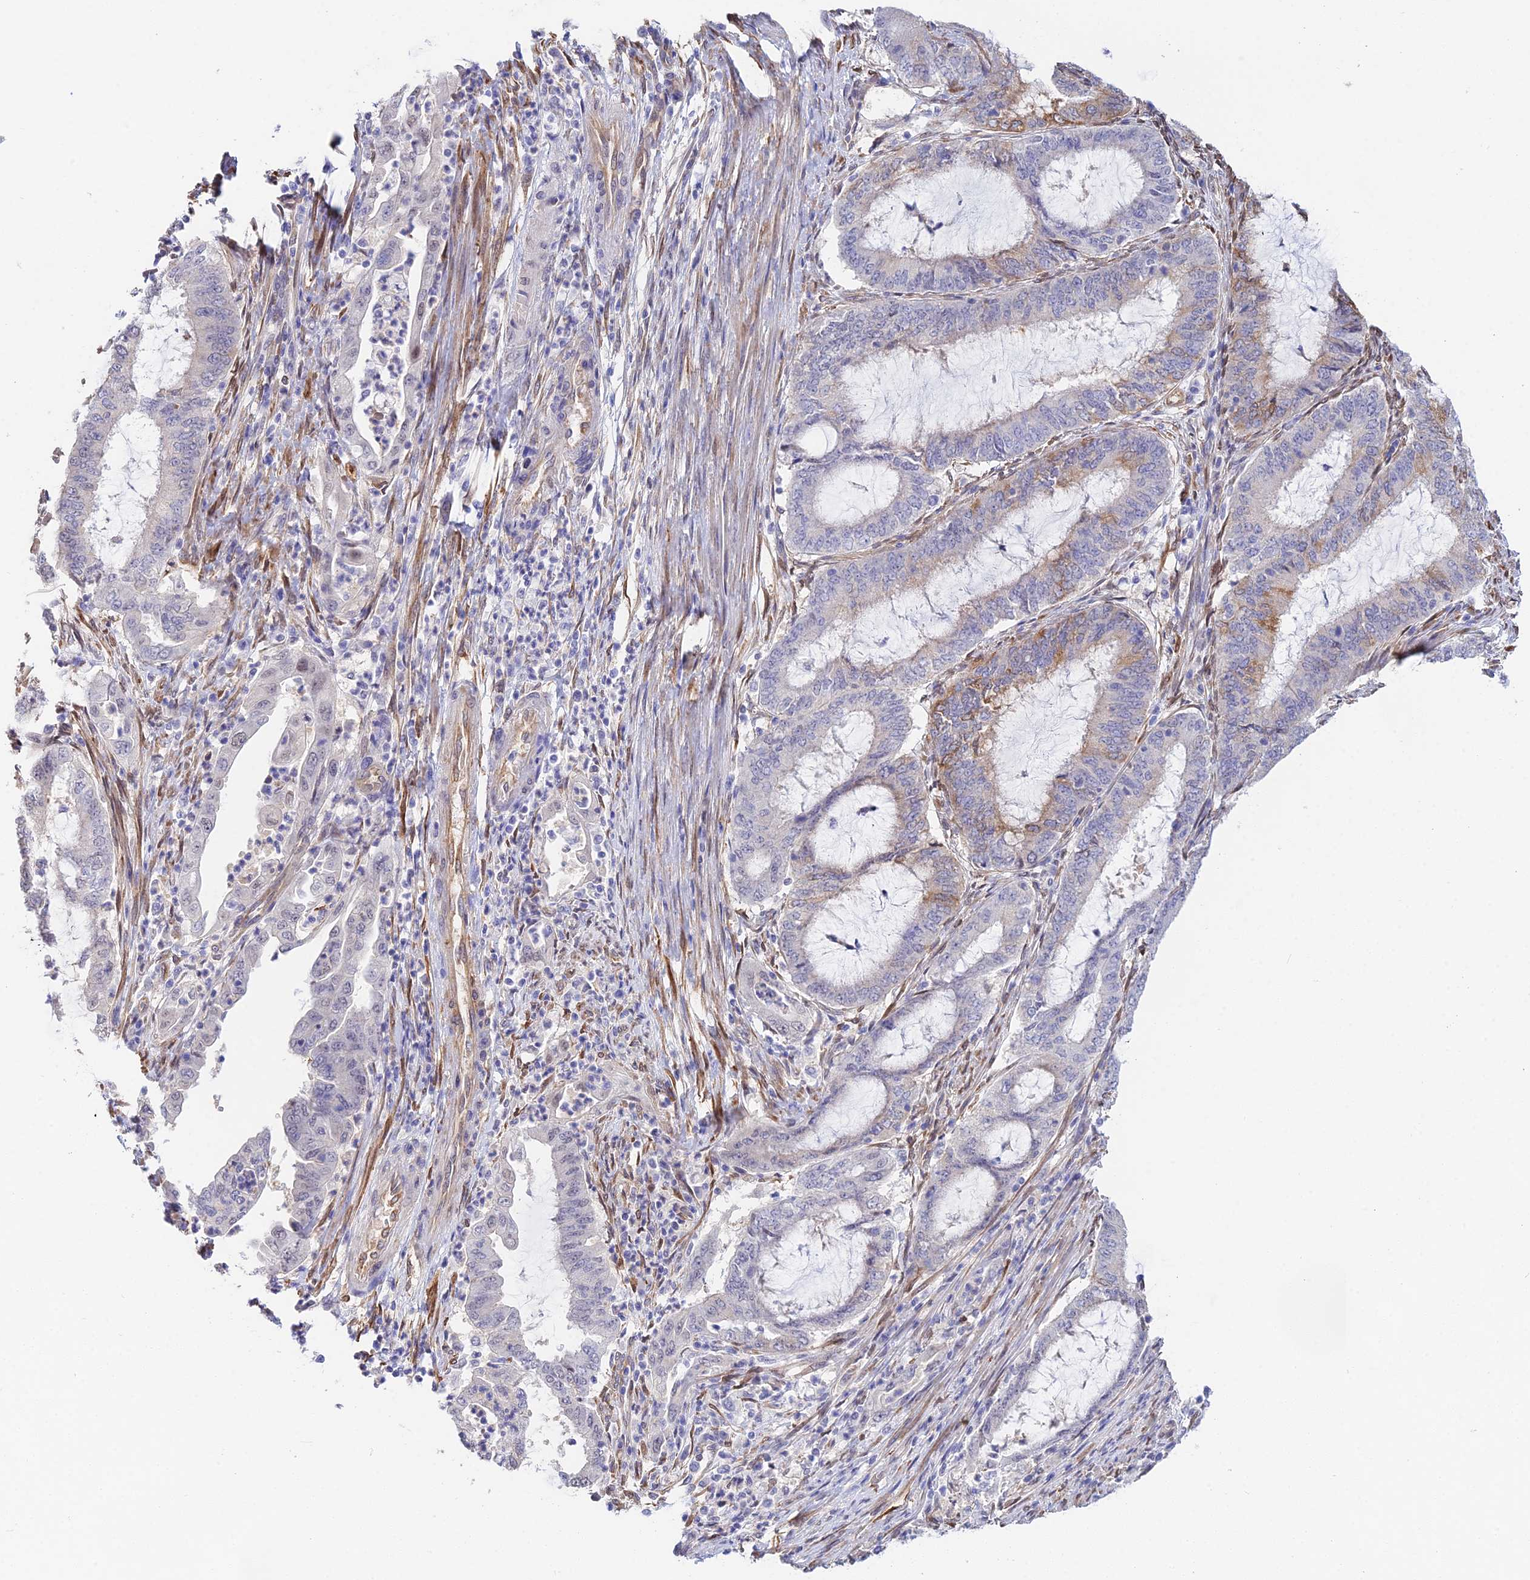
{"staining": {"intensity": "moderate", "quantity": "<25%", "location": "cytoplasmic/membranous"}, "tissue": "endometrial cancer", "cell_type": "Tumor cells", "image_type": "cancer", "snomed": [{"axis": "morphology", "description": "Adenocarcinoma, NOS"}, {"axis": "topography", "description": "Endometrium"}], "caption": "This micrograph displays immunohistochemistry (IHC) staining of endometrial adenocarcinoma, with low moderate cytoplasmic/membranous positivity in about <25% of tumor cells.", "gene": "MXRA7", "patient": {"sex": "female", "age": 51}}